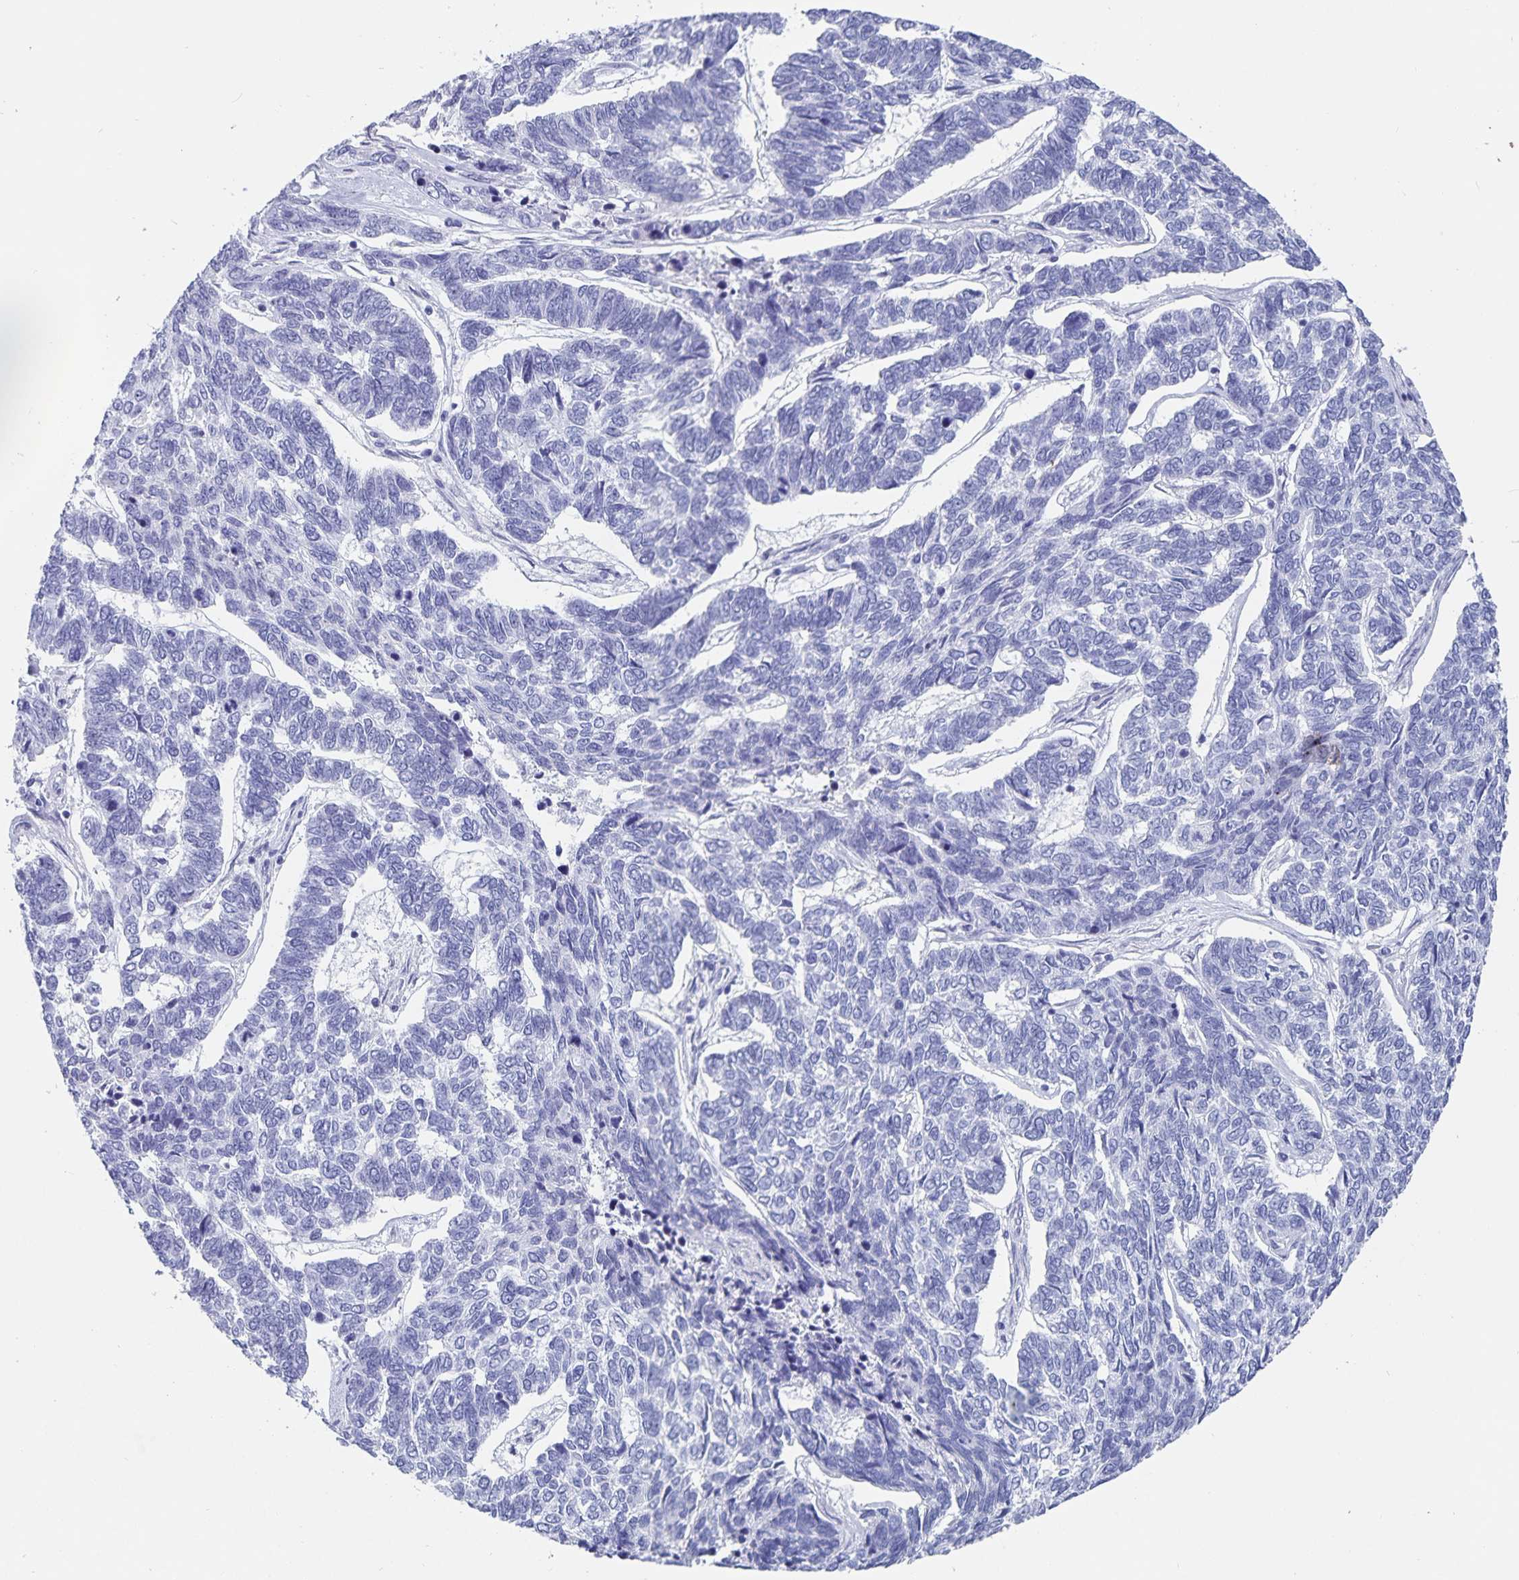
{"staining": {"intensity": "negative", "quantity": "none", "location": "none"}, "tissue": "skin cancer", "cell_type": "Tumor cells", "image_type": "cancer", "snomed": [{"axis": "morphology", "description": "Basal cell carcinoma"}, {"axis": "topography", "description": "Skin"}], "caption": "DAB immunohistochemical staining of human skin cancer (basal cell carcinoma) demonstrates no significant staining in tumor cells.", "gene": "C19orf73", "patient": {"sex": "female", "age": 65}}